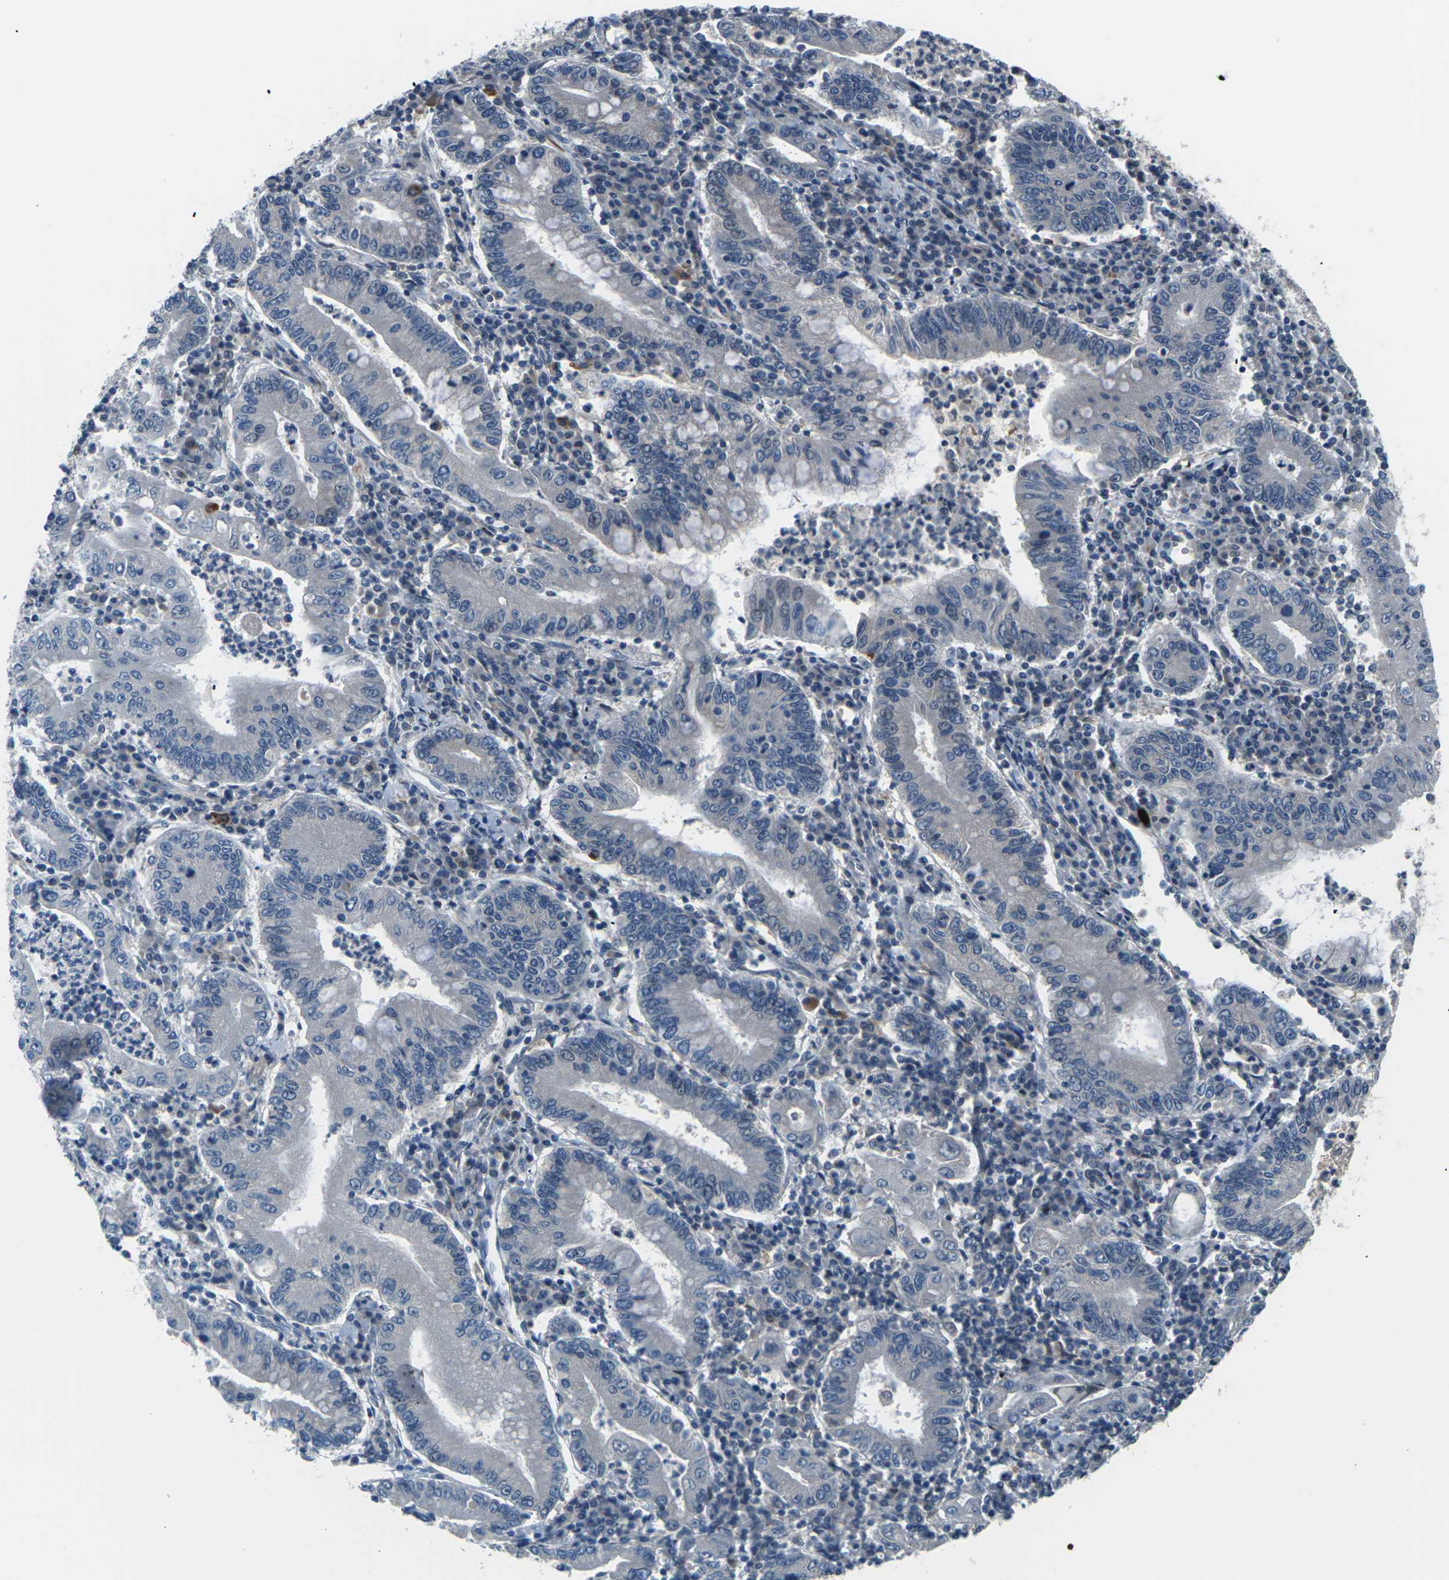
{"staining": {"intensity": "negative", "quantity": "none", "location": "none"}, "tissue": "stomach cancer", "cell_type": "Tumor cells", "image_type": "cancer", "snomed": [{"axis": "morphology", "description": "Normal tissue, NOS"}, {"axis": "morphology", "description": "Adenocarcinoma, NOS"}, {"axis": "topography", "description": "Esophagus"}, {"axis": "topography", "description": "Stomach, upper"}, {"axis": "topography", "description": "Peripheral nerve tissue"}], "caption": "Immunohistochemistry (IHC) histopathology image of neoplastic tissue: stomach cancer stained with DAB displays no significant protein expression in tumor cells.", "gene": "SLC13A3", "patient": {"sex": "male", "age": 62}}